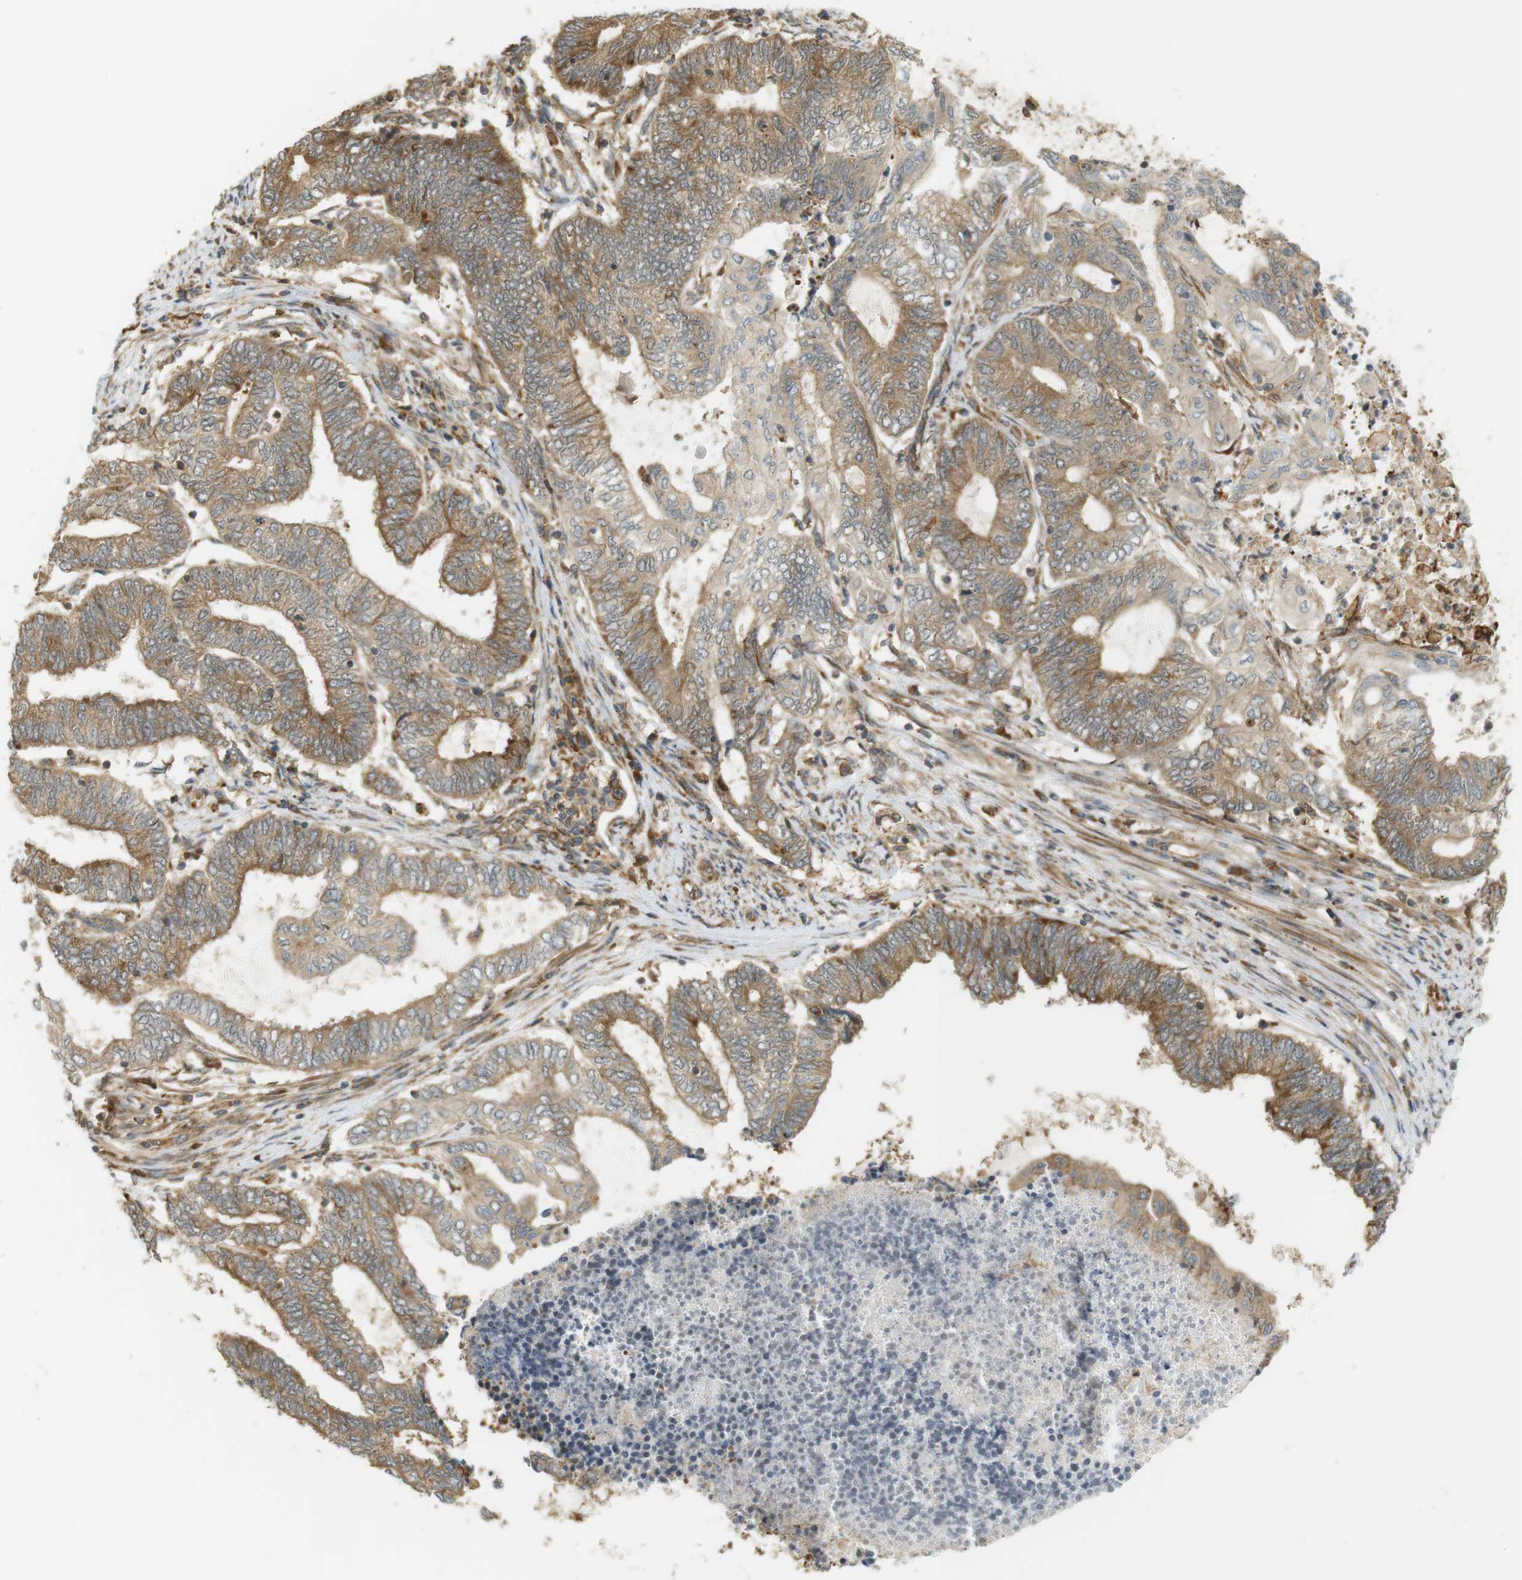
{"staining": {"intensity": "moderate", "quantity": "25%-75%", "location": "cytoplasmic/membranous"}, "tissue": "endometrial cancer", "cell_type": "Tumor cells", "image_type": "cancer", "snomed": [{"axis": "morphology", "description": "Adenocarcinoma, NOS"}, {"axis": "topography", "description": "Uterus"}, {"axis": "topography", "description": "Endometrium"}], "caption": "Immunohistochemical staining of human endometrial adenocarcinoma reveals moderate cytoplasmic/membranous protein expression in approximately 25%-75% of tumor cells.", "gene": "PA2G4", "patient": {"sex": "female", "age": 70}}